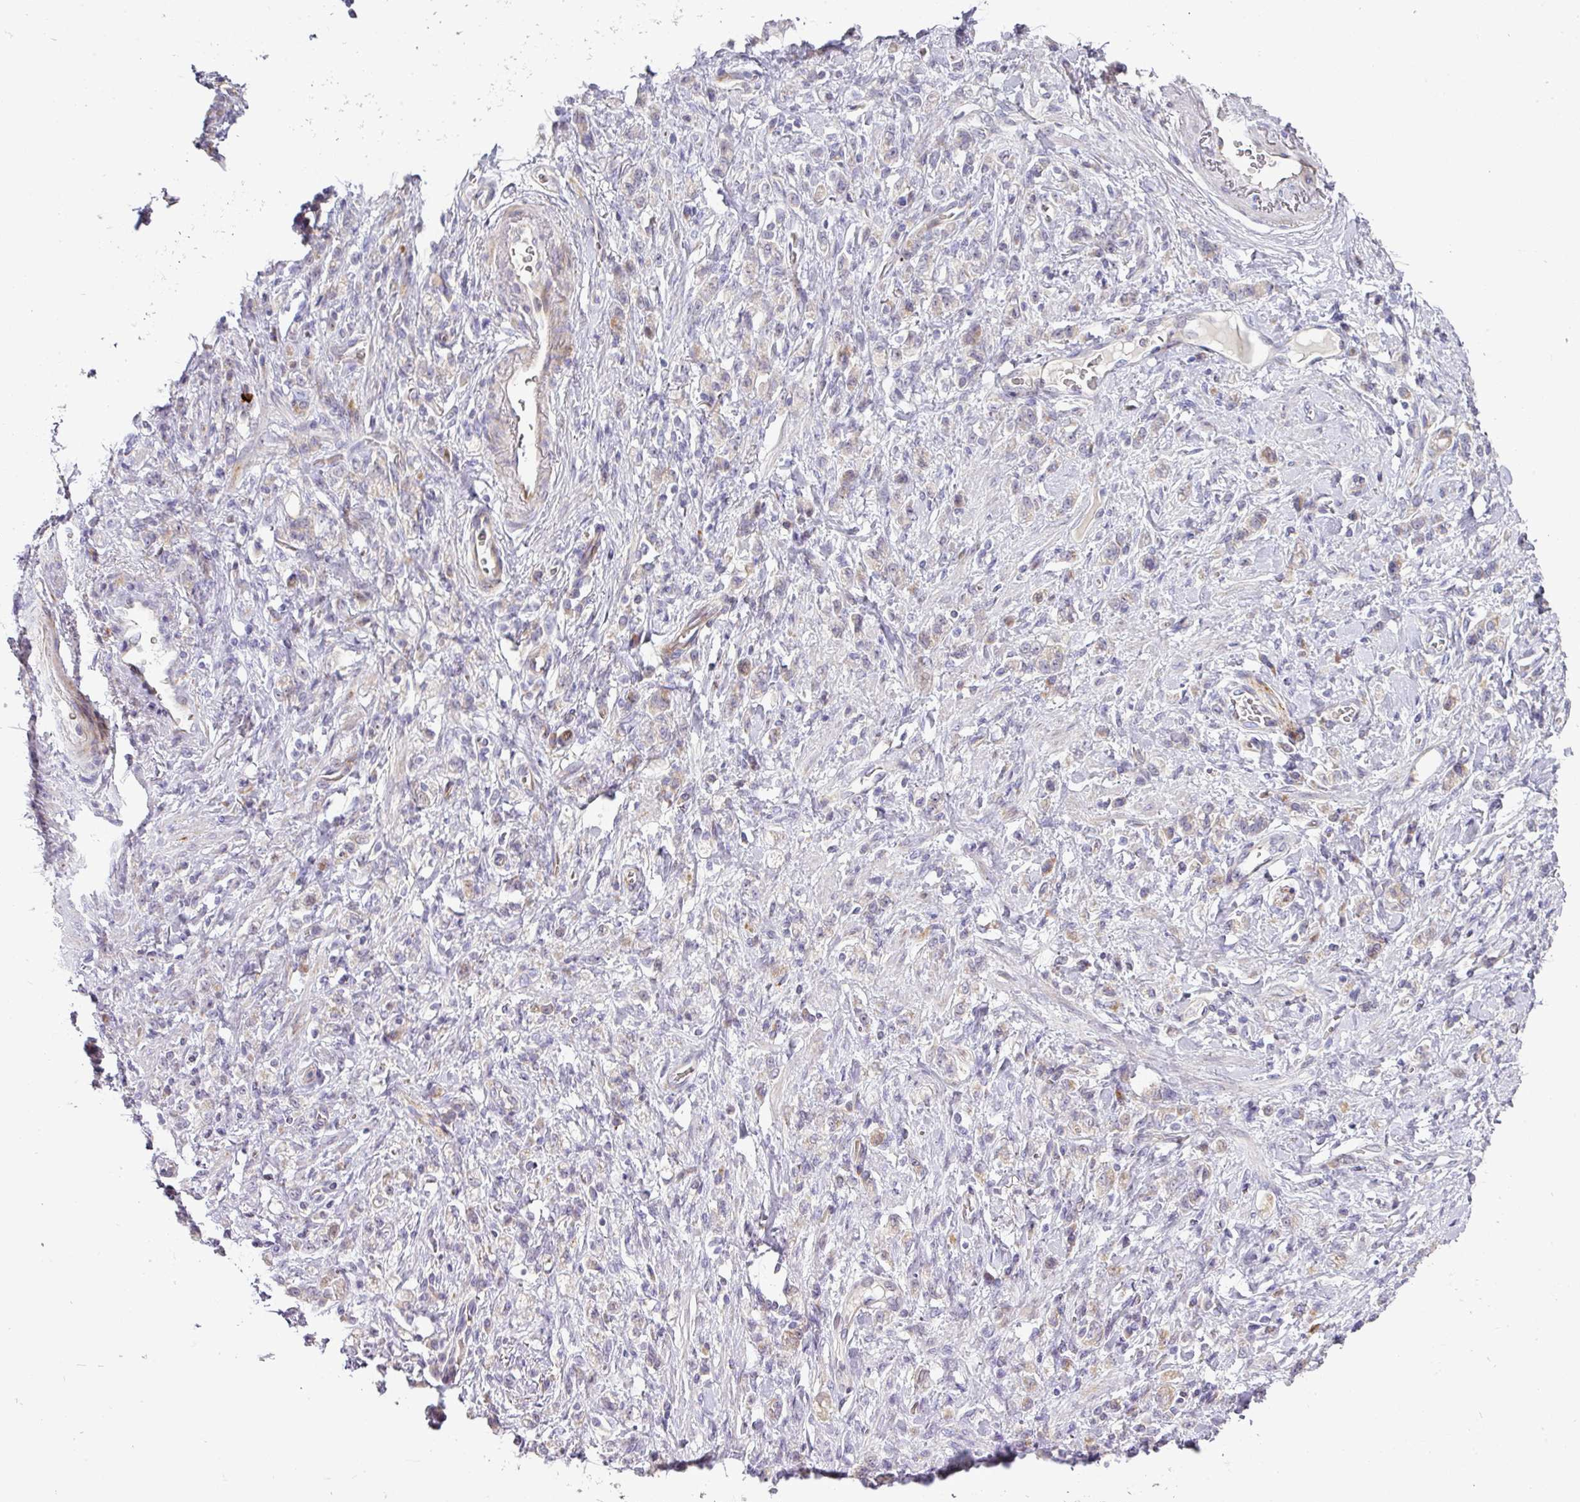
{"staining": {"intensity": "negative", "quantity": "none", "location": "none"}, "tissue": "stomach cancer", "cell_type": "Tumor cells", "image_type": "cancer", "snomed": [{"axis": "morphology", "description": "Adenocarcinoma, NOS"}, {"axis": "topography", "description": "Stomach"}], "caption": "DAB (3,3'-diaminobenzidine) immunohistochemical staining of human stomach adenocarcinoma displays no significant expression in tumor cells.", "gene": "ATP6V1F", "patient": {"sex": "male", "age": 77}}